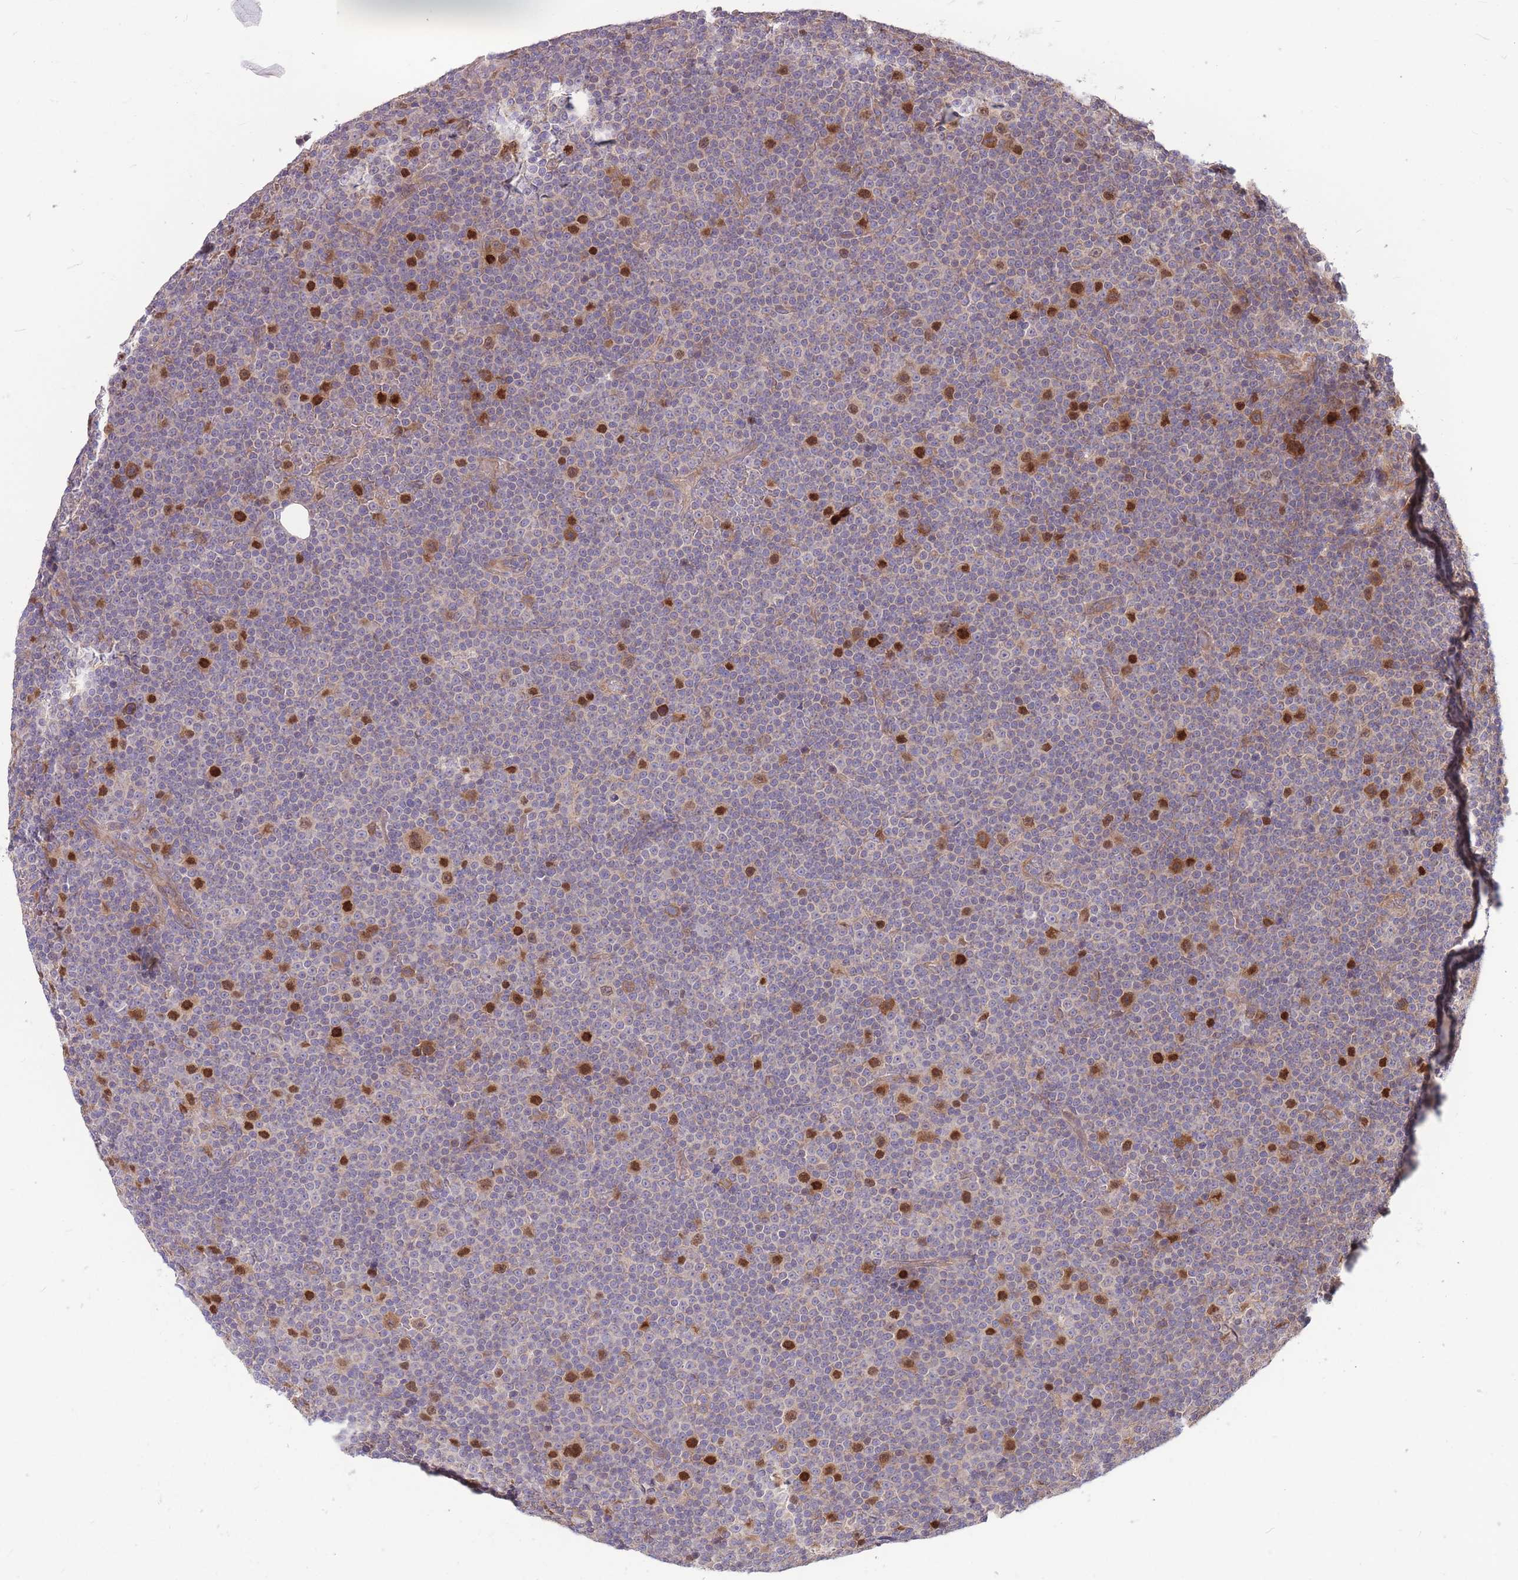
{"staining": {"intensity": "strong", "quantity": "<25%", "location": "nuclear"}, "tissue": "lymphoma", "cell_type": "Tumor cells", "image_type": "cancer", "snomed": [{"axis": "morphology", "description": "Malignant lymphoma, non-Hodgkin's type, Low grade"}, {"axis": "topography", "description": "Lymph node"}], "caption": "Protein positivity by immunohistochemistry (IHC) demonstrates strong nuclear staining in approximately <25% of tumor cells in malignant lymphoma, non-Hodgkin's type (low-grade).", "gene": "GMNN", "patient": {"sex": "female", "age": 67}}